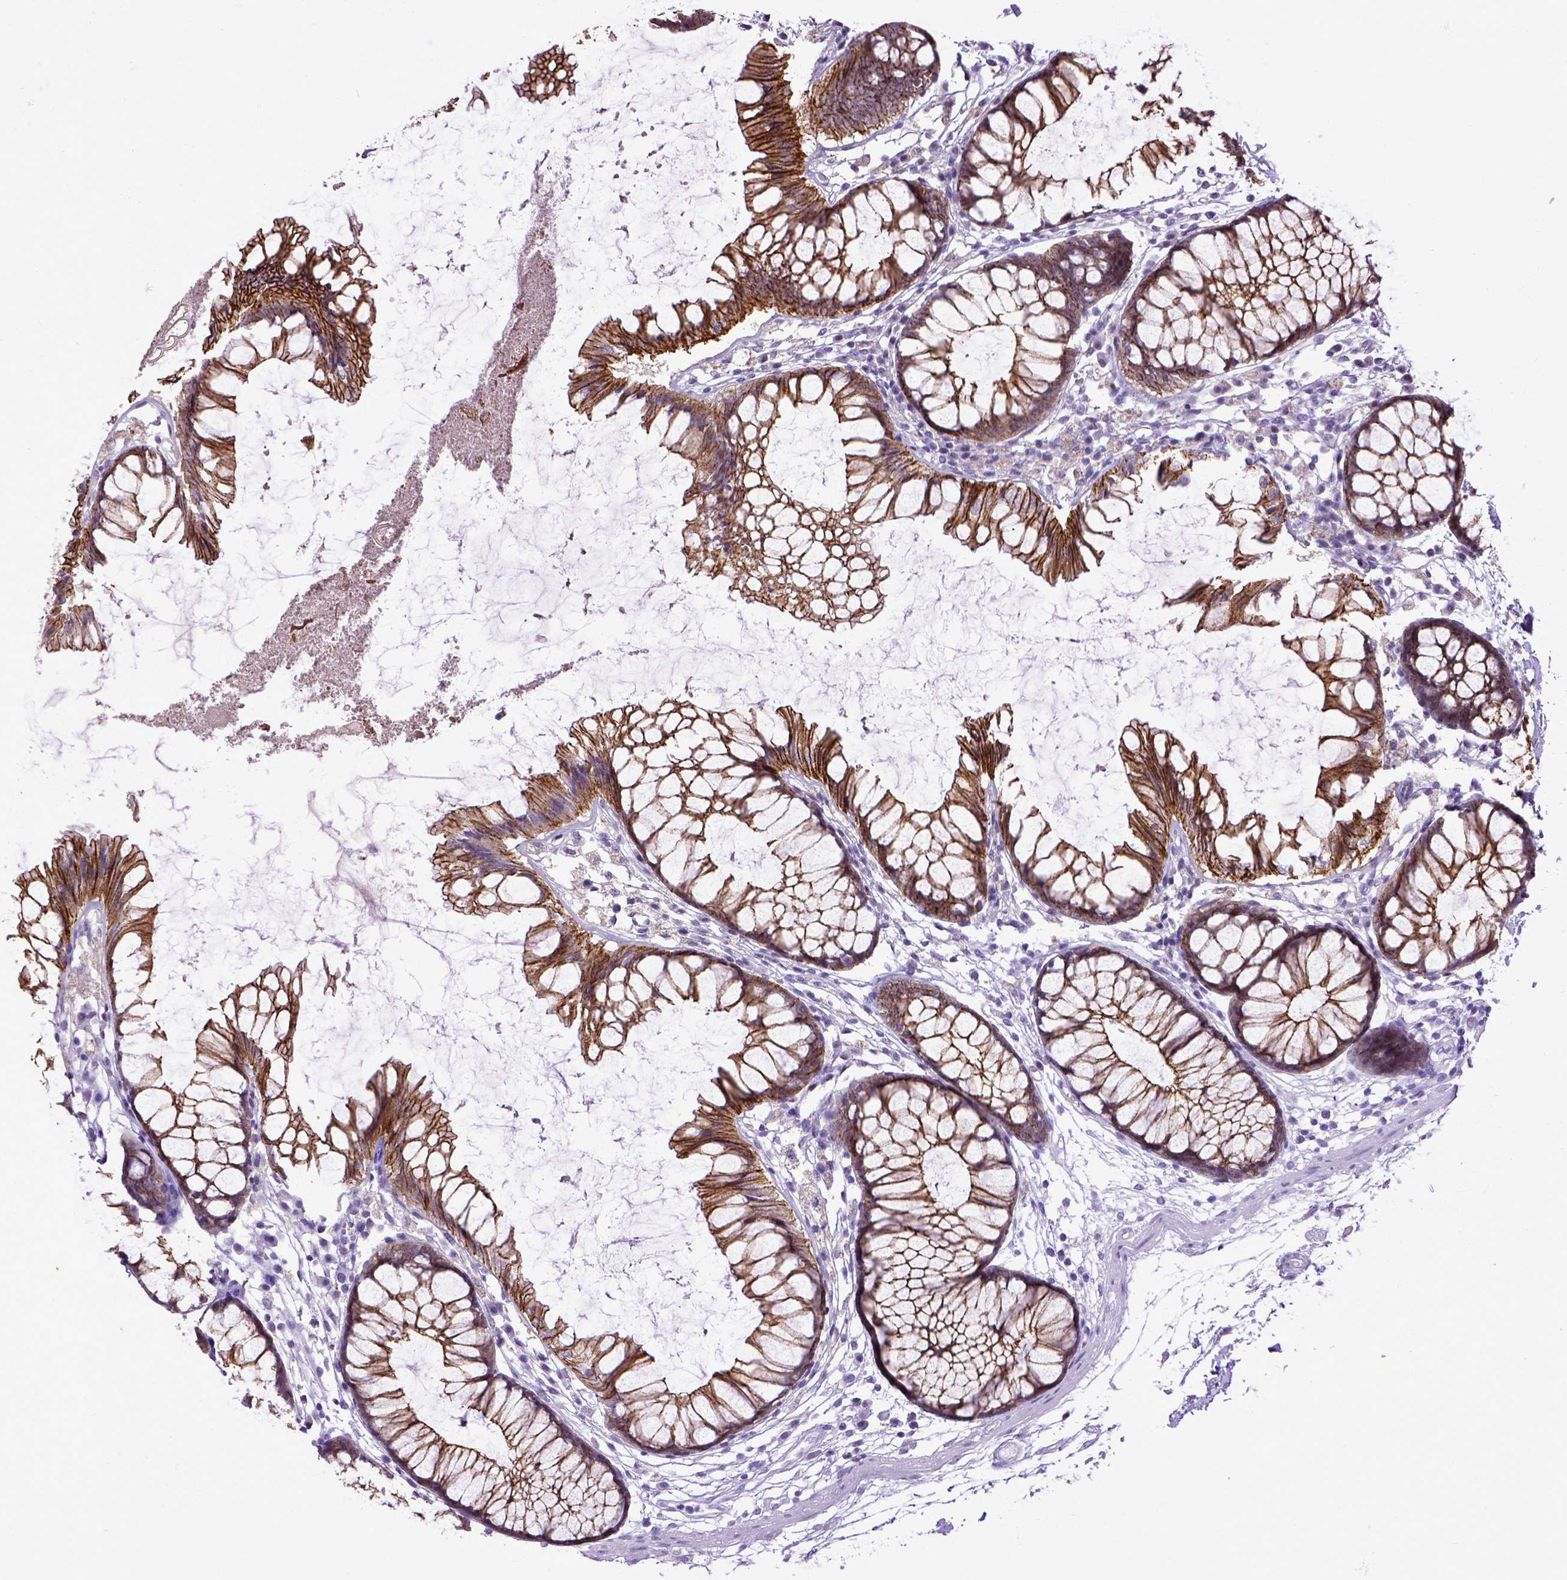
{"staining": {"intensity": "negative", "quantity": "none", "location": "none"}, "tissue": "colon", "cell_type": "Endothelial cells", "image_type": "normal", "snomed": [{"axis": "morphology", "description": "Normal tissue, NOS"}, {"axis": "morphology", "description": "Adenocarcinoma, NOS"}, {"axis": "topography", "description": "Colon"}], "caption": "An image of human colon is negative for staining in endothelial cells. (Brightfield microscopy of DAB (3,3'-diaminobenzidine) IHC at high magnification).", "gene": "CDH1", "patient": {"sex": "male", "age": 65}}